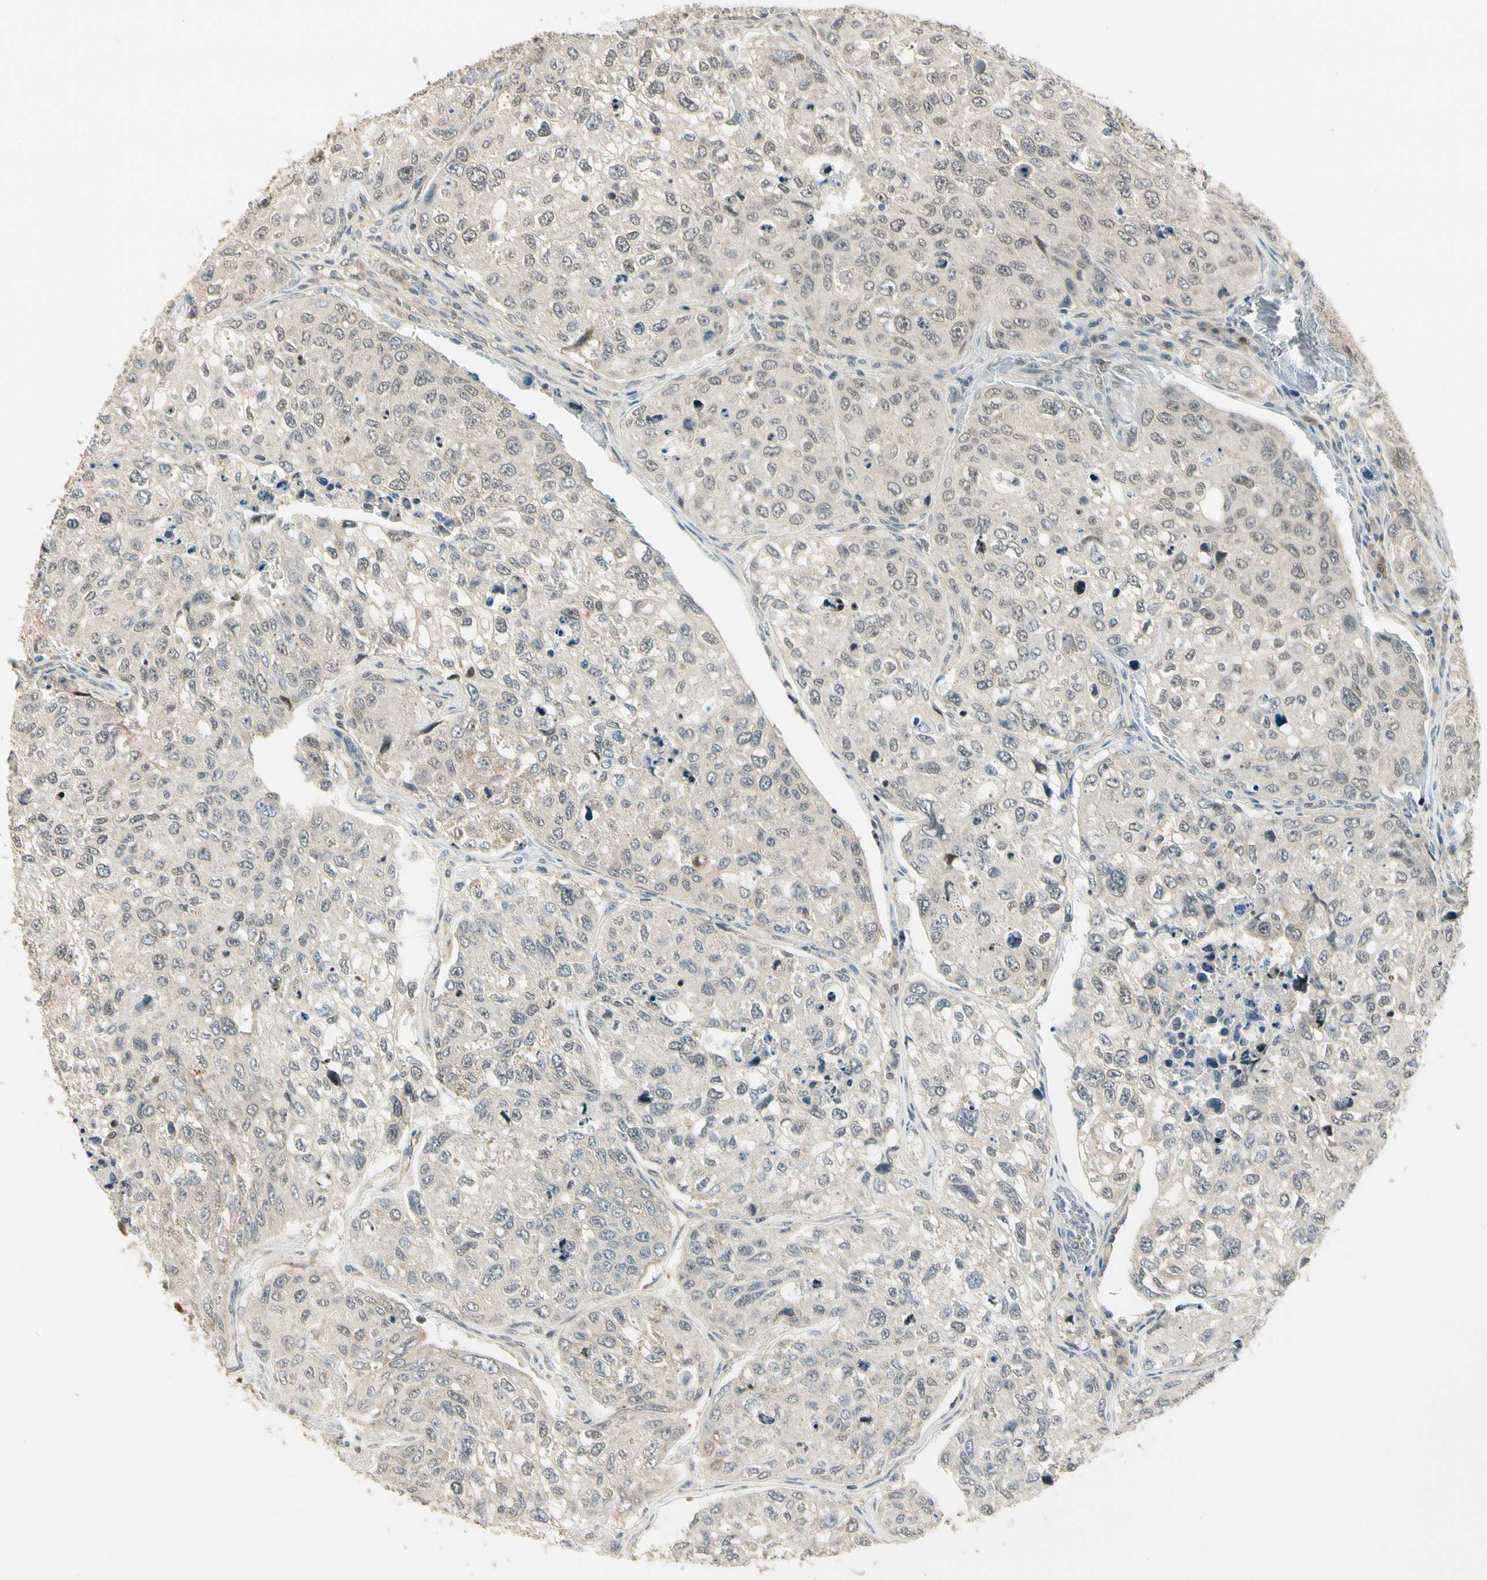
{"staining": {"intensity": "weak", "quantity": "25%-75%", "location": "cytoplasmic/membranous,nuclear"}, "tissue": "urothelial cancer", "cell_type": "Tumor cells", "image_type": "cancer", "snomed": [{"axis": "morphology", "description": "Urothelial carcinoma, High grade"}, {"axis": "topography", "description": "Lymph node"}, {"axis": "topography", "description": "Urinary bladder"}], "caption": "Weak cytoplasmic/membranous and nuclear staining for a protein is seen in about 25%-75% of tumor cells of urothelial cancer using IHC.", "gene": "ZSCAN12", "patient": {"sex": "male", "age": 51}}